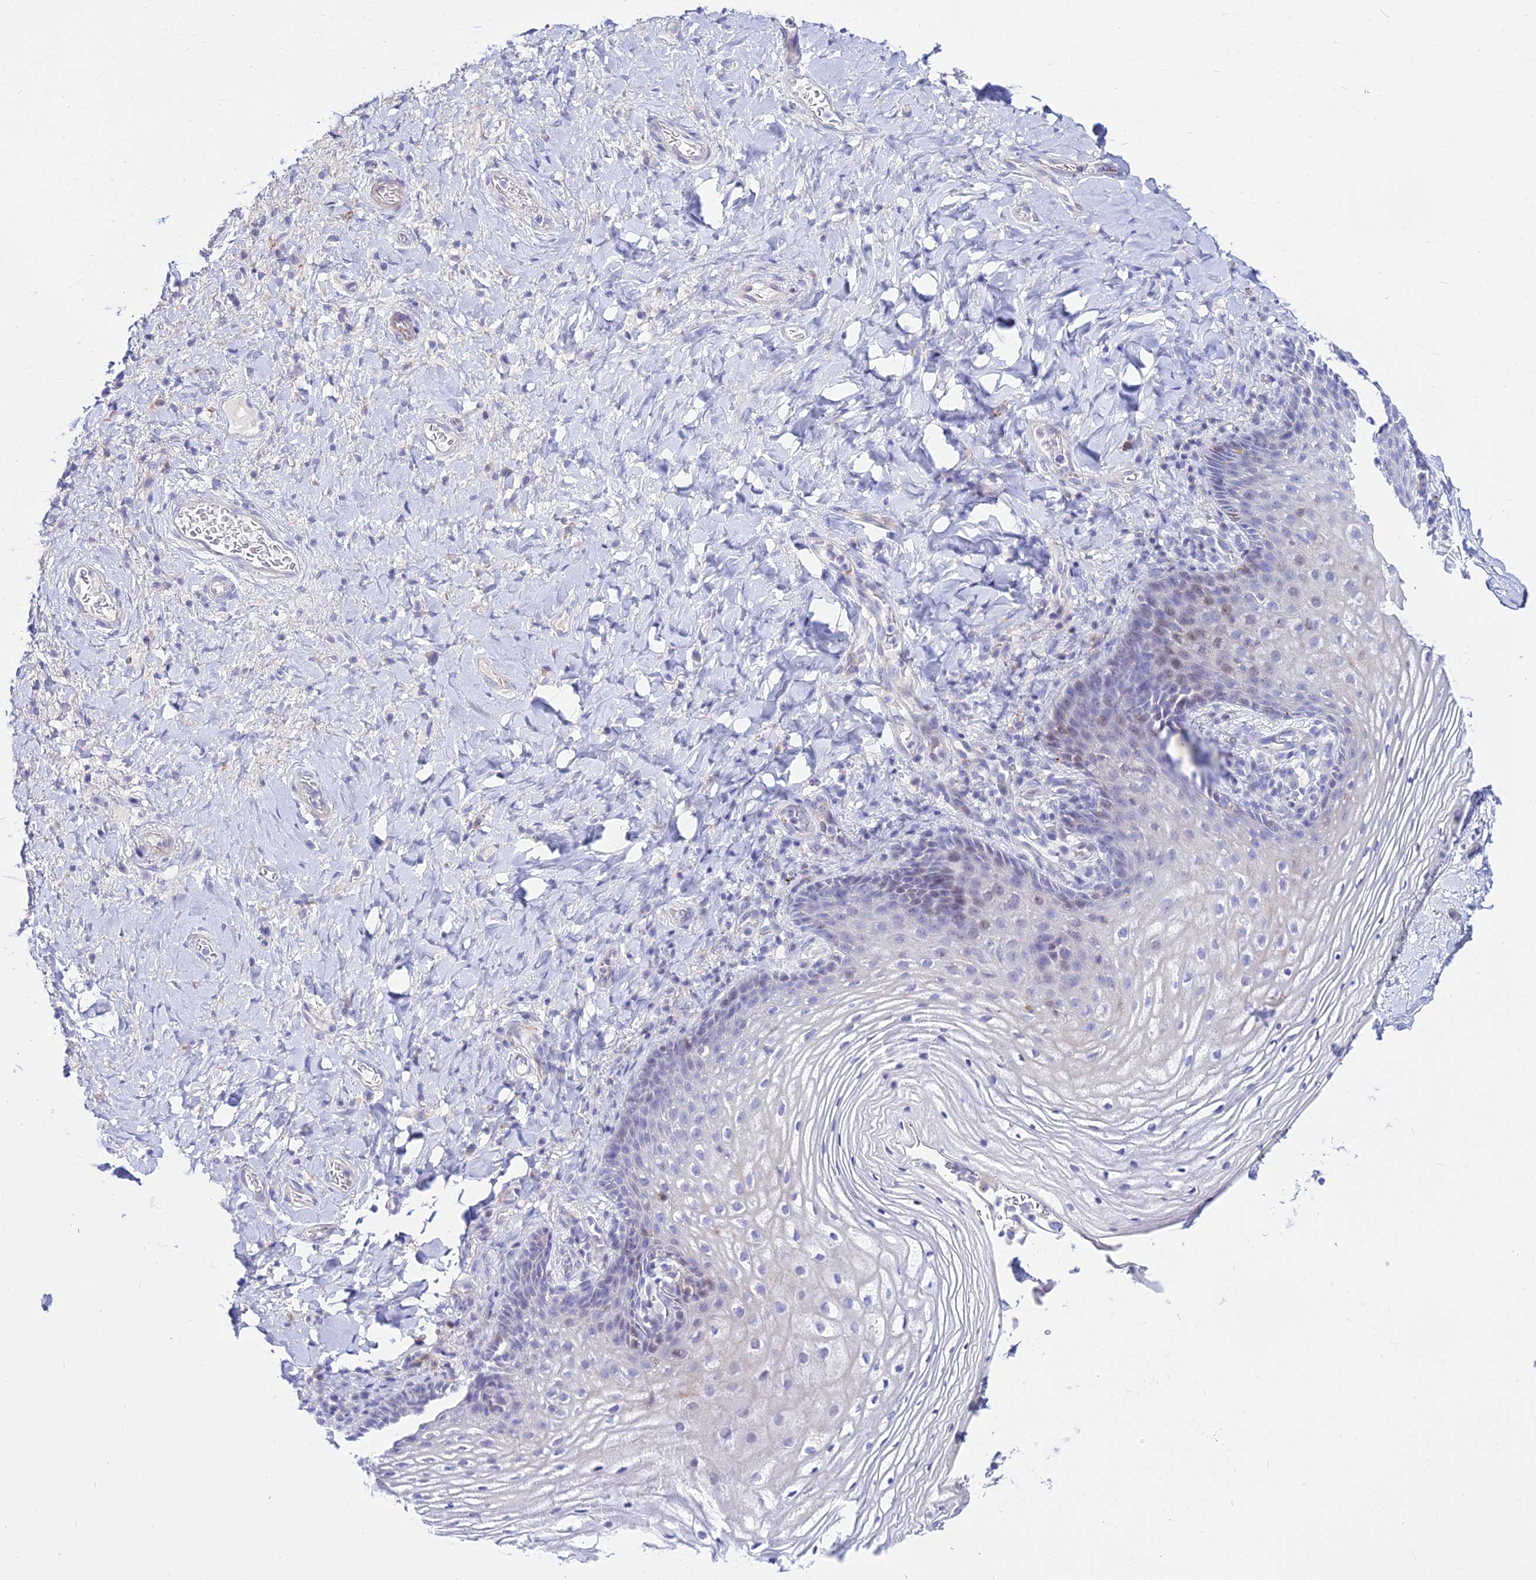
{"staining": {"intensity": "weak", "quantity": "<25%", "location": "nuclear"}, "tissue": "vagina", "cell_type": "Squamous epithelial cells", "image_type": "normal", "snomed": [{"axis": "morphology", "description": "Normal tissue, NOS"}, {"axis": "topography", "description": "Vagina"}], "caption": "The photomicrograph reveals no significant staining in squamous epithelial cells of vagina. The staining was performed using DAB to visualize the protein expression in brown, while the nuclei were stained in blue with hematoxylin (Magnification: 20x).", "gene": "DLX1", "patient": {"sex": "female", "age": 60}}